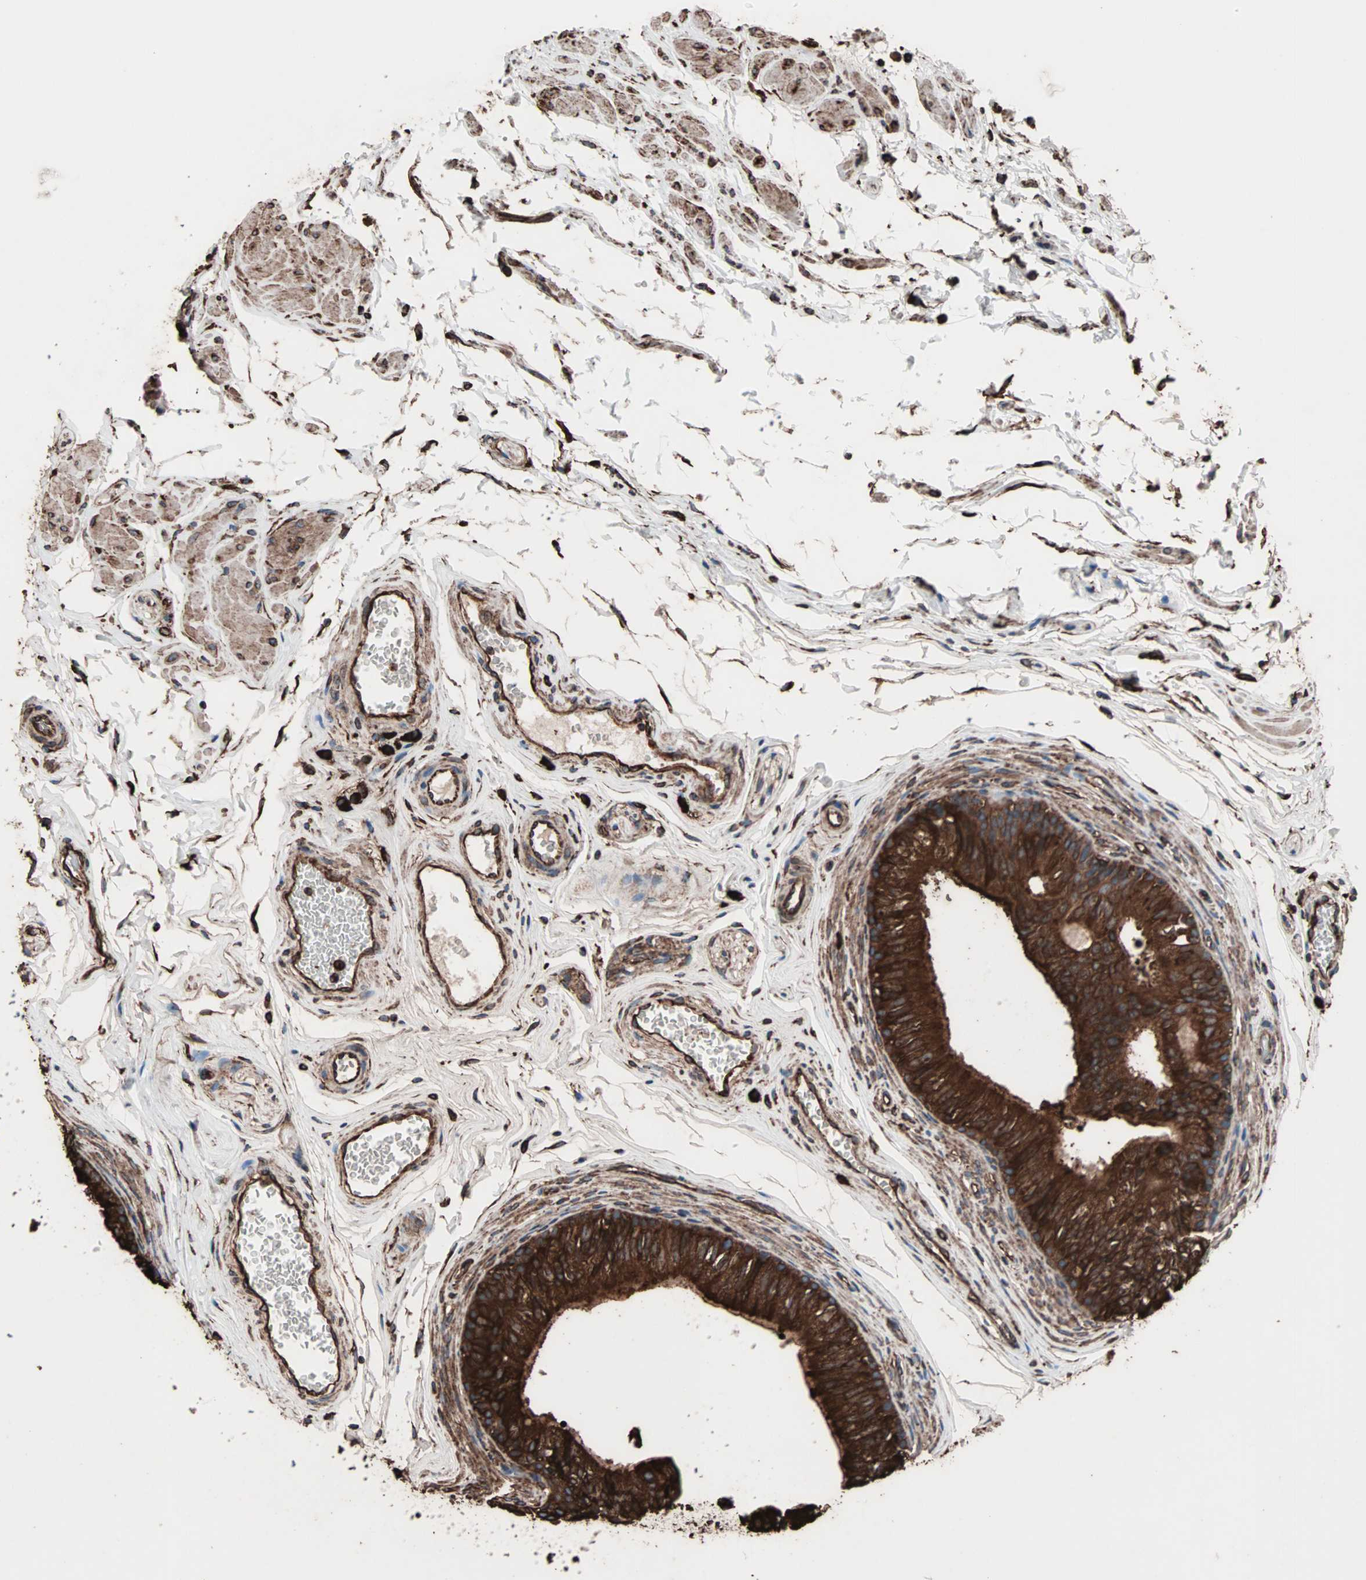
{"staining": {"intensity": "strong", "quantity": ">75%", "location": "cytoplasmic/membranous"}, "tissue": "epididymis", "cell_type": "Glandular cells", "image_type": "normal", "snomed": [{"axis": "morphology", "description": "Normal tissue, NOS"}, {"axis": "topography", "description": "Testis"}, {"axis": "topography", "description": "Epididymis"}], "caption": "IHC photomicrograph of normal epididymis stained for a protein (brown), which reveals high levels of strong cytoplasmic/membranous expression in about >75% of glandular cells.", "gene": "HSP90B1", "patient": {"sex": "male", "age": 36}}